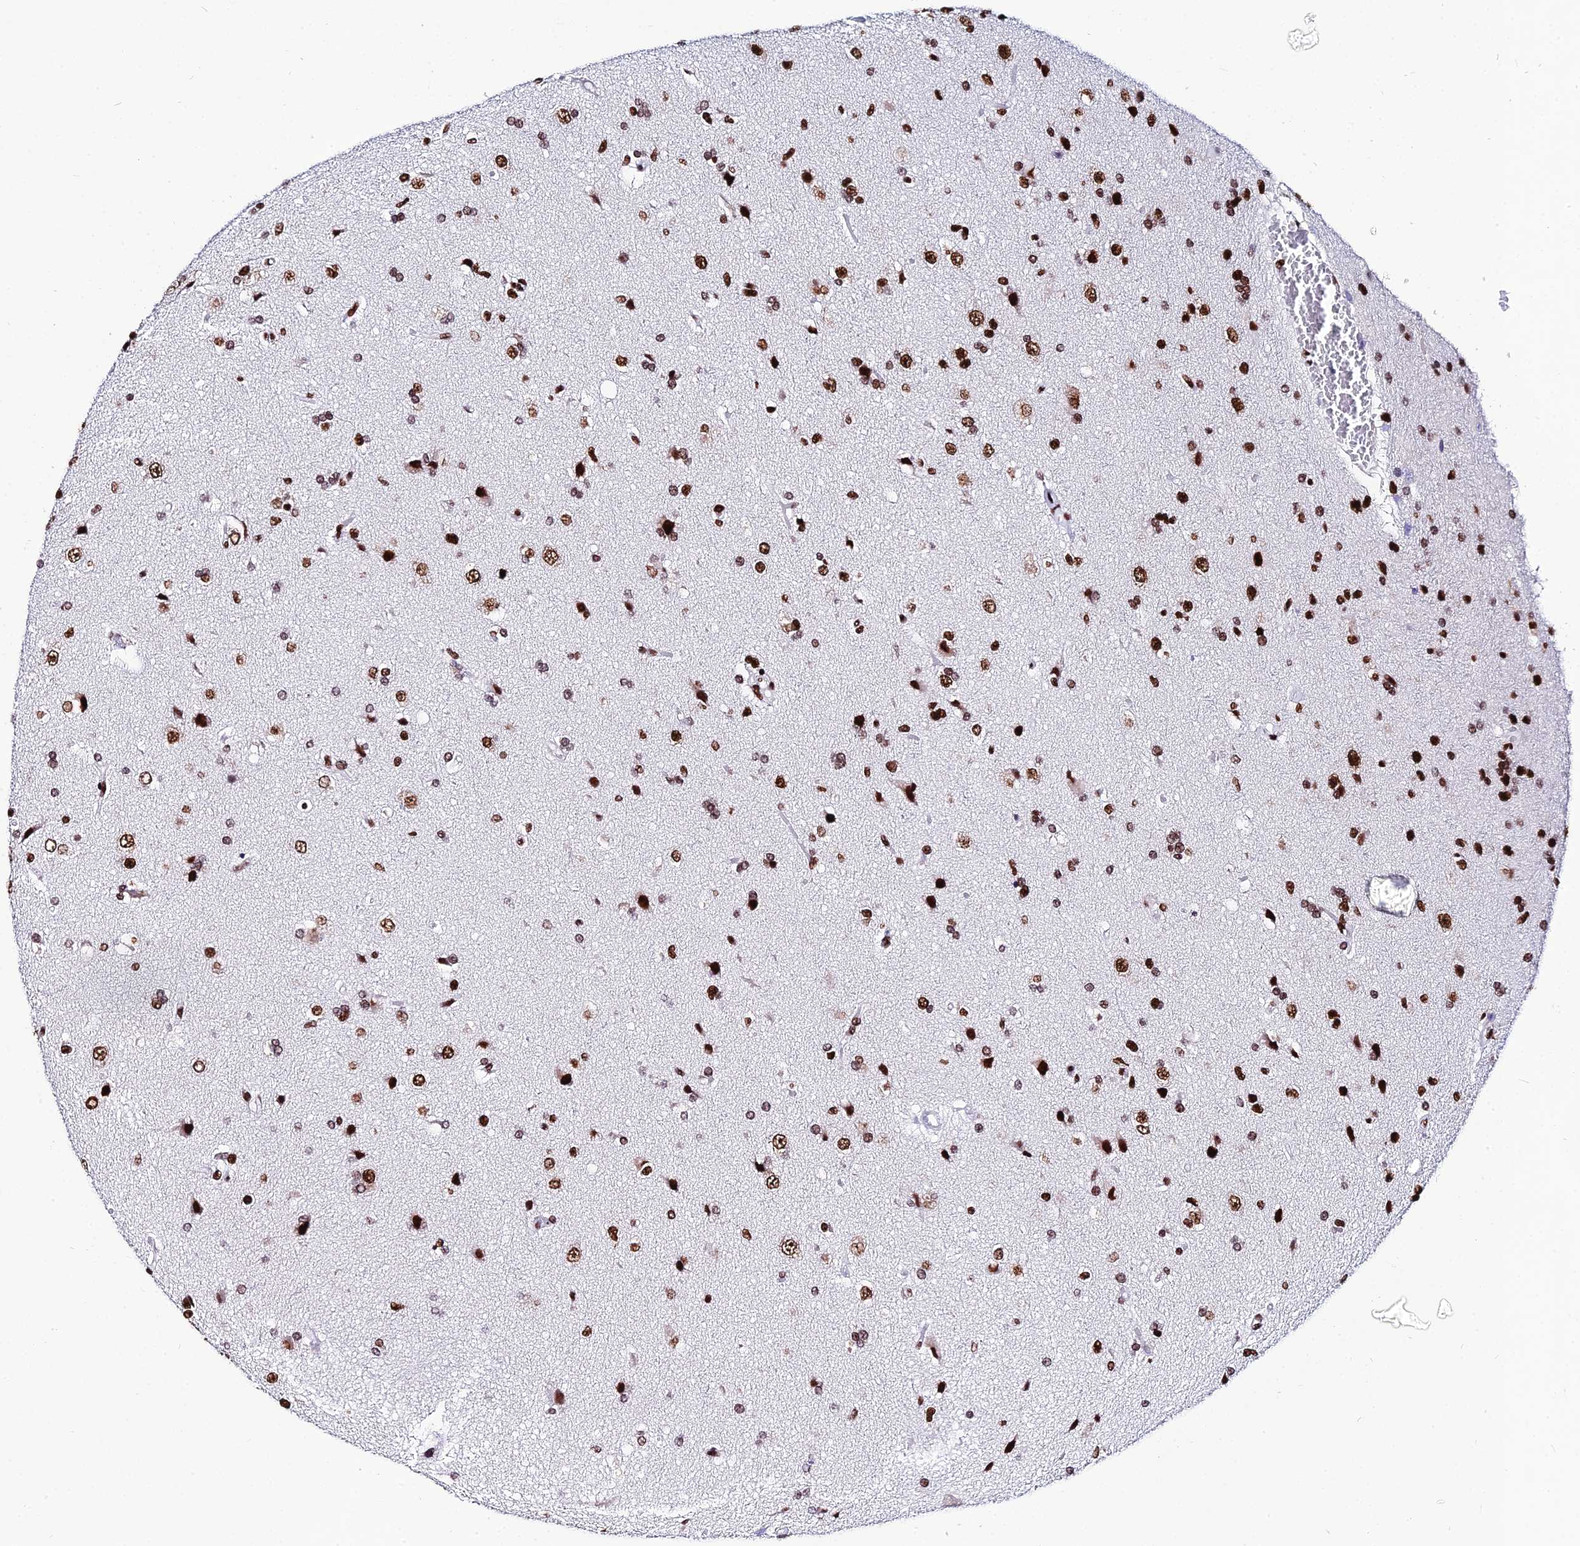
{"staining": {"intensity": "moderate", "quantity": ">75%", "location": "nuclear"}, "tissue": "glioma", "cell_type": "Tumor cells", "image_type": "cancer", "snomed": [{"axis": "morphology", "description": "Glioma, malignant, High grade"}, {"axis": "topography", "description": "Brain"}], "caption": "Glioma tissue reveals moderate nuclear expression in about >75% of tumor cells, visualized by immunohistochemistry.", "gene": "HNRNPH1", "patient": {"sex": "male", "age": 56}}